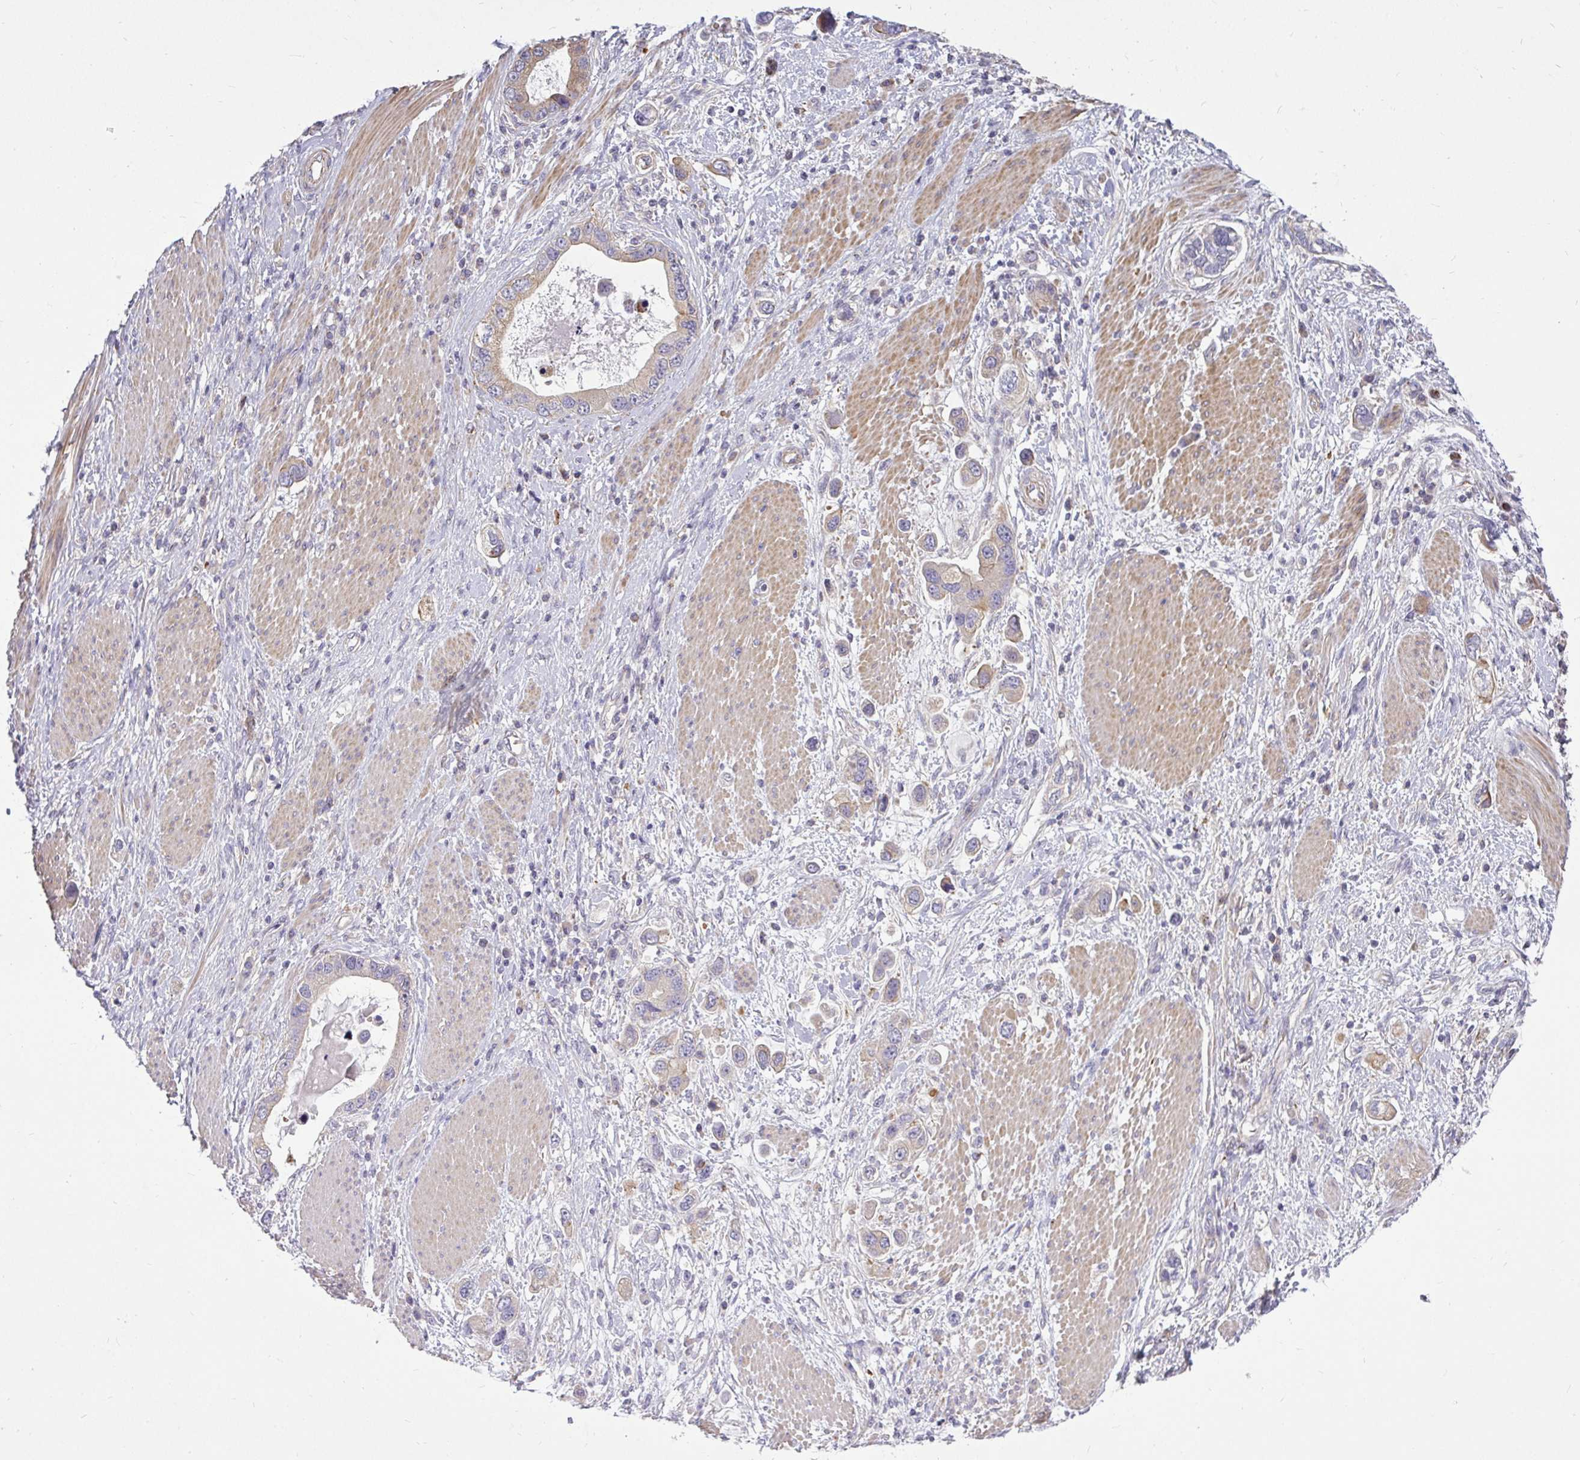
{"staining": {"intensity": "weak", "quantity": "<25%", "location": "cytoplasmic/membranous"}, "tissue": "stomach cancer", "cell_type": "Tumor cells", "image_type": "cancer", "snomed": [{"axis": "morphology", "description": "Adenocarcinoma, NOS"}, {"axis": "topography", "description": "Stomach, lower"}], "caption": "Protein analysis of adenocarcinoma (stomach) reveals no significant staining in tumor cells.", "gene": "STRIP1", "patient": {"sex": "female", "age": 93}}